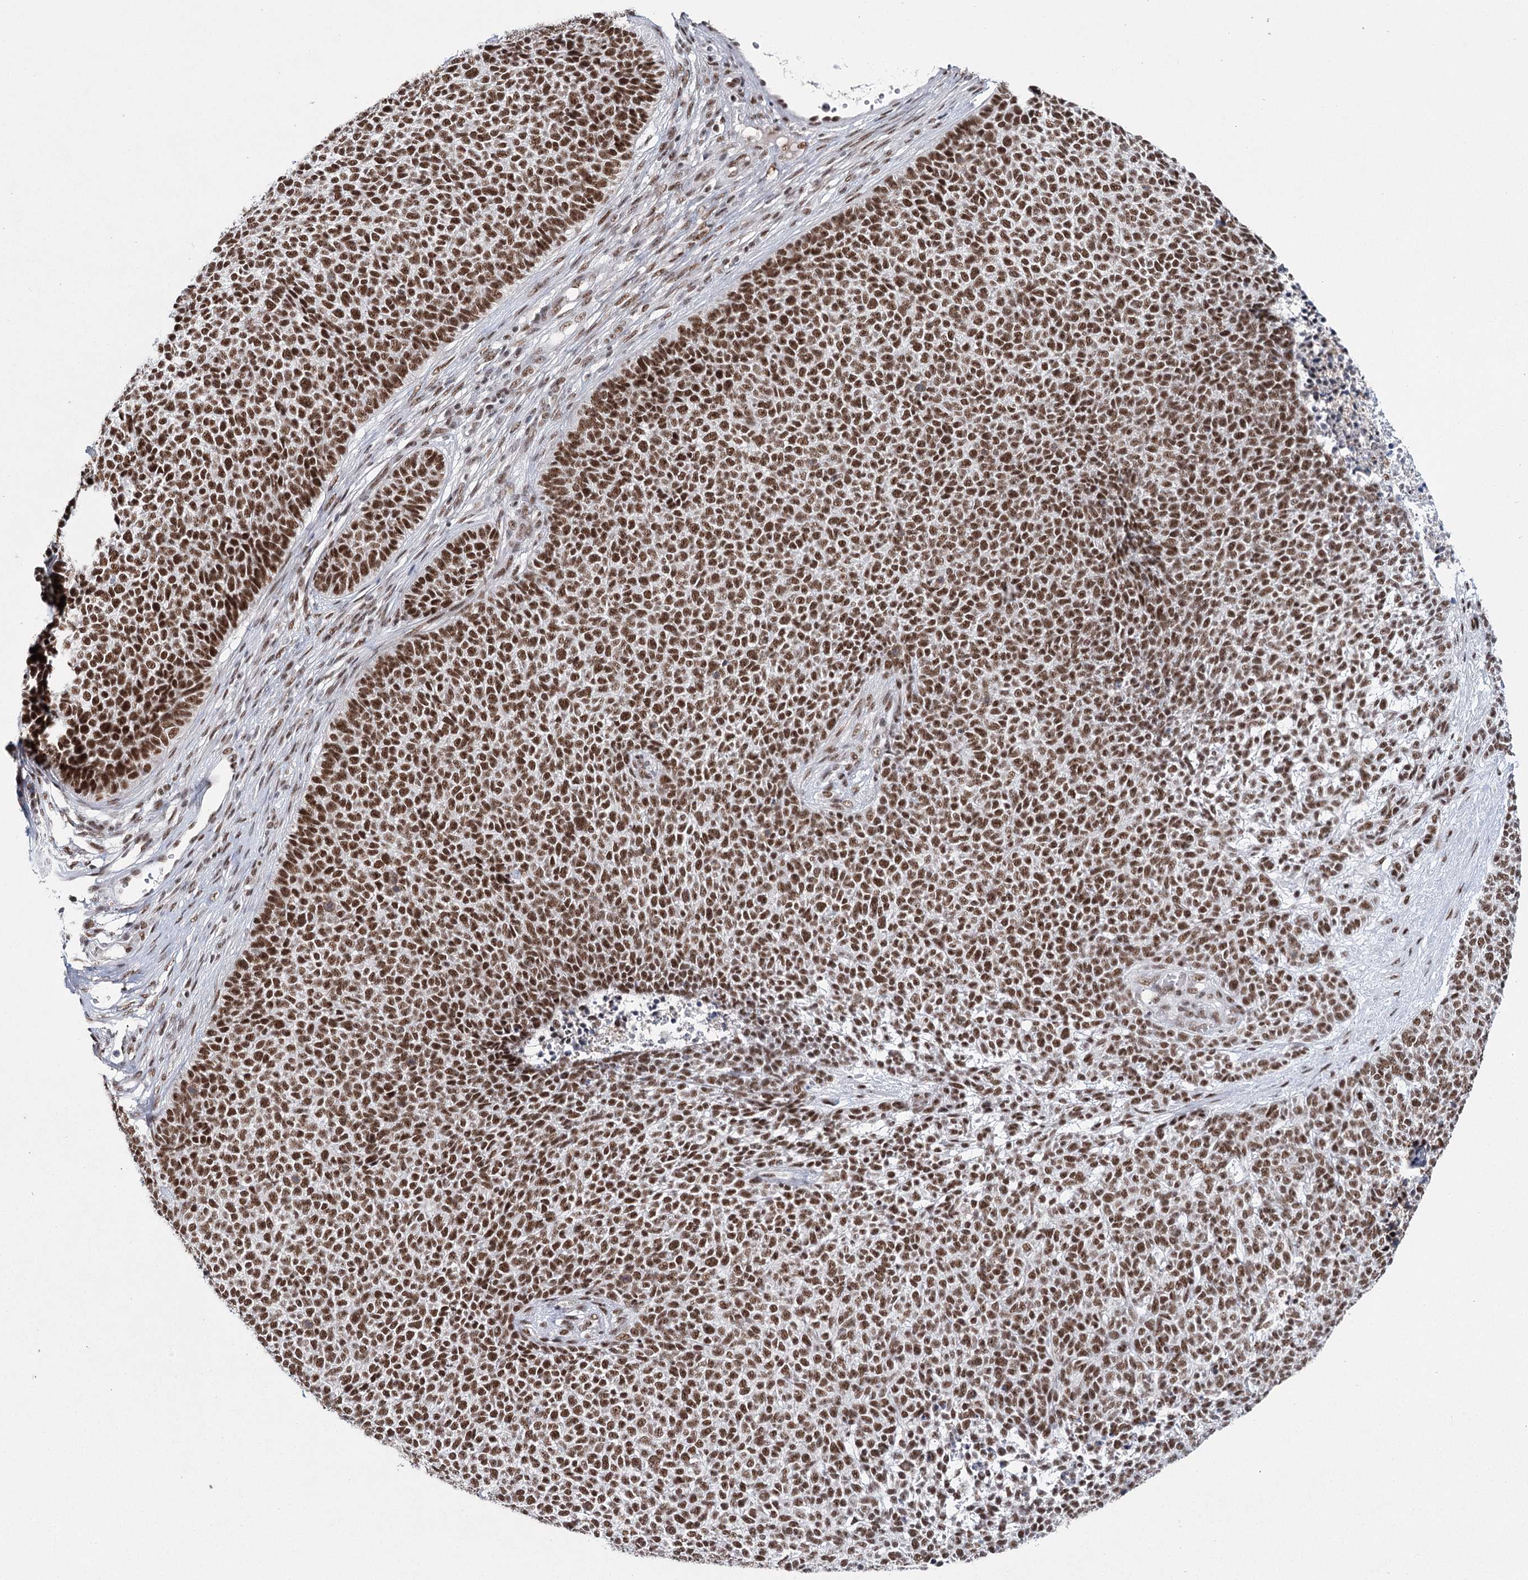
{"staining": {"intensity": "strong", "quantity": ">75%", "location": "nuclear"}, "tissue": "skin cancer", "cell_type": "Tumor cells", "image_type": "cancer", "snomed": [{"axis": "morphology", "description": "Basal cell carcinoma"}, {"axis": "topography", "description": "Skin"}], "caption": "Skin basal cell carcinoma stained with a brown dye exhibits strong nuclear positive staining in about >75% of tumor cells.", "gene": "SCAF8", "patient": {"sex": "female", "age": 84}}